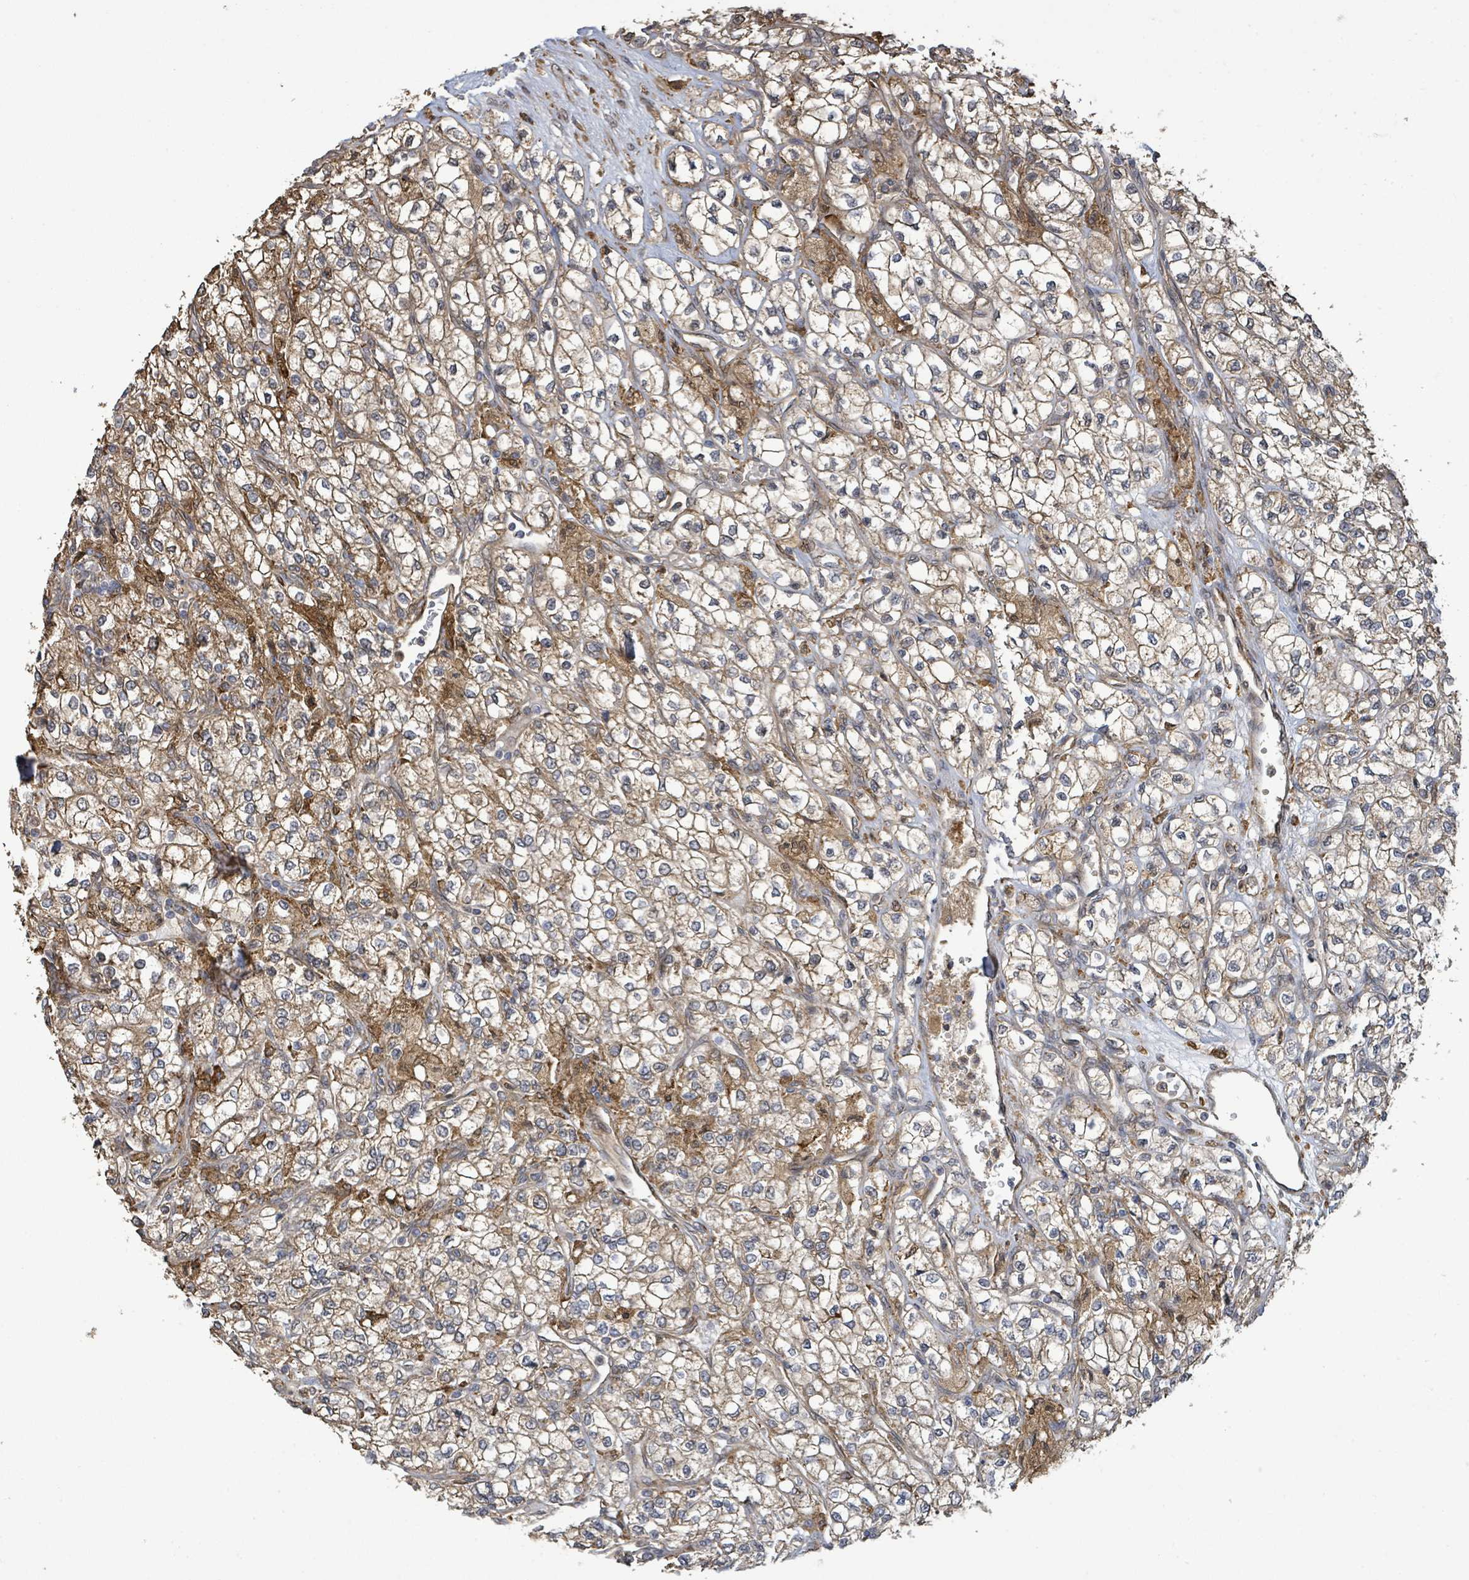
{"staining": {"intensity": "moderate", "quantity": ">75%", "location": "cytoplasmic/membranous"}, "tissue": "renal cancer", "cell_type": "Tumor cells", "image_type": "cancer", "snomed": [{"axis": "morphology", "description": "Adenocarcinoma, NOS"}, {"axis": "topography", "description": "Kidney"}], "caption": "Adenocarcinoma (renal) tissue exhibits moderate cytoplasmic/membranous positivity in about >75% of tumor cells", "gene": "ARPIN", "patient": {"sex": "male", "age": 80}}